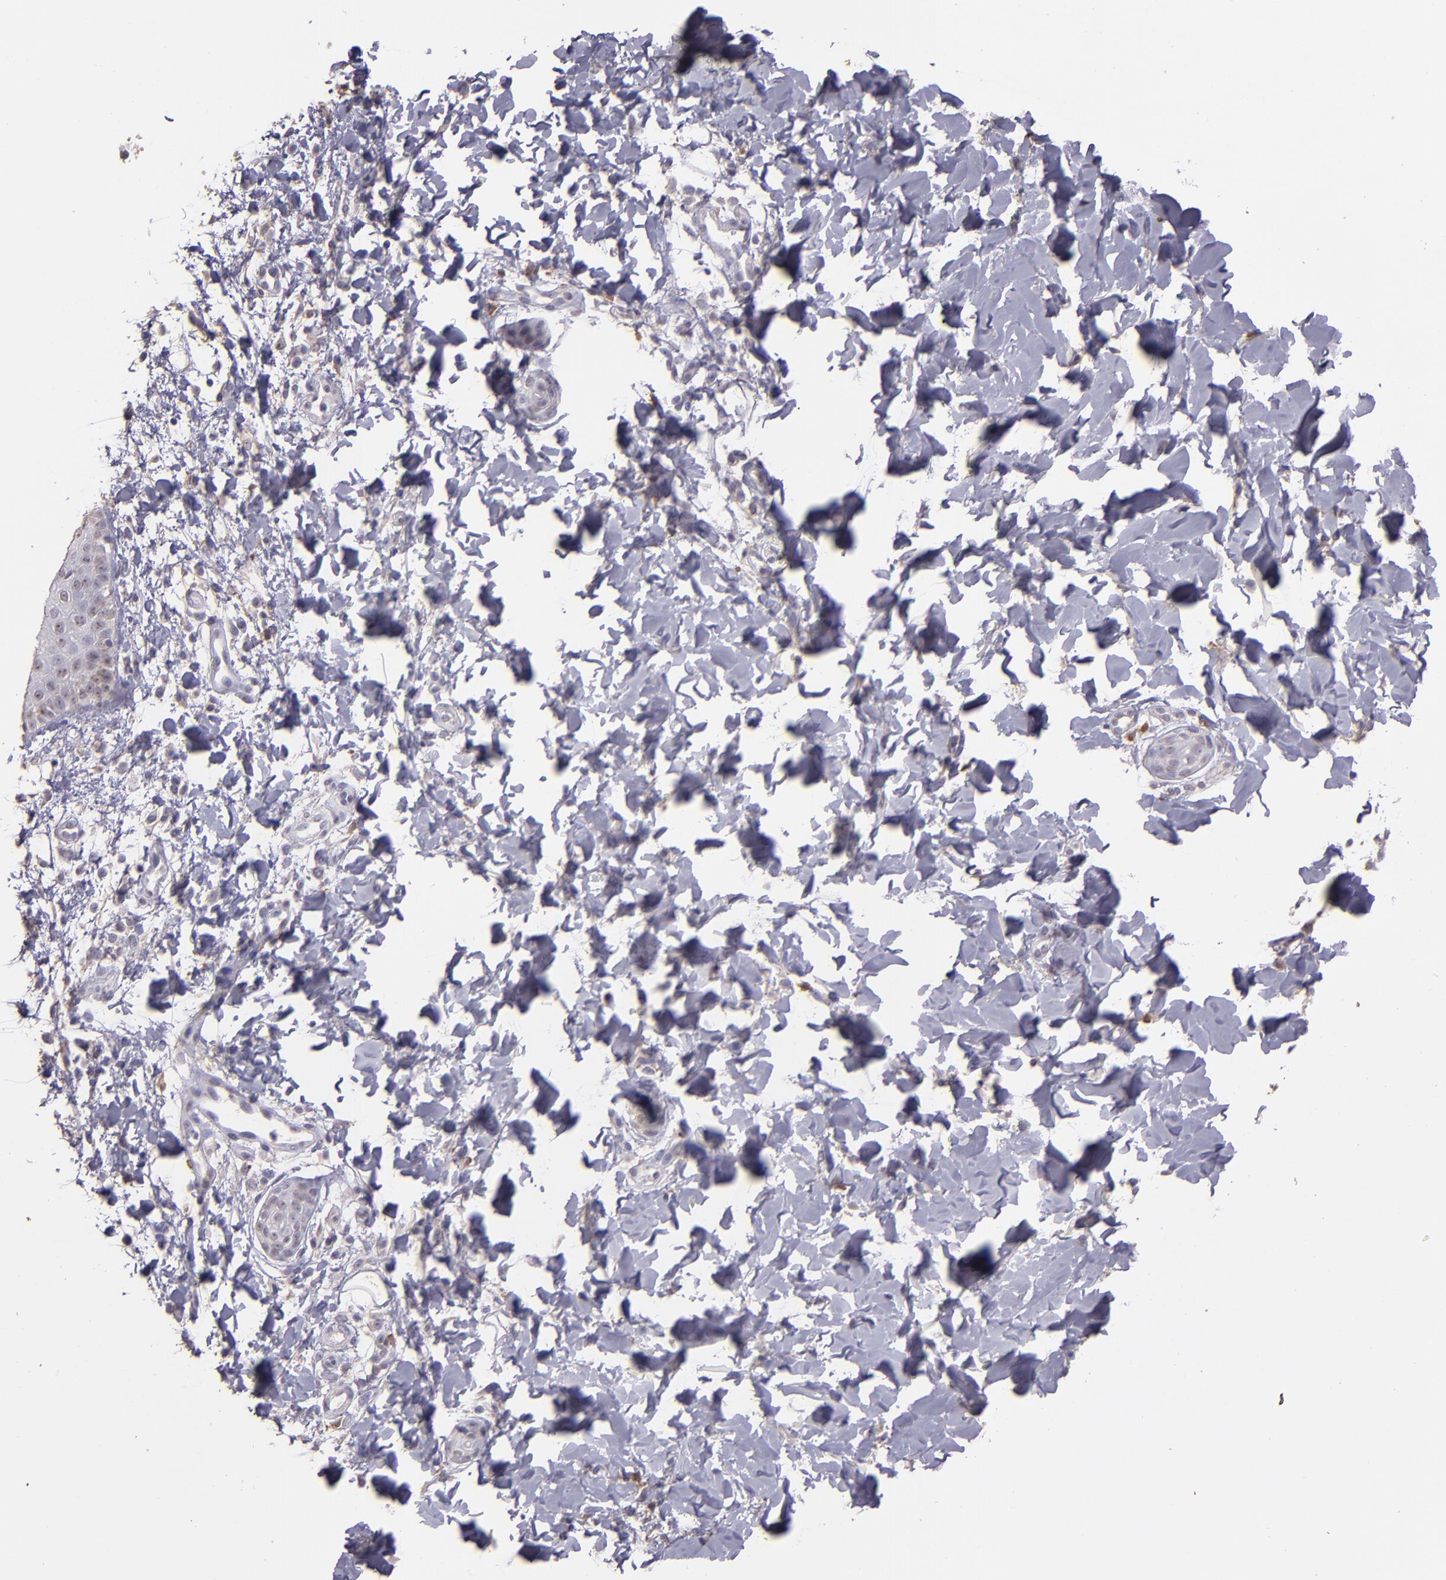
{"staining": {"intensity": "weak", "quantity": "<25%", "location": "cytoplasmic/membranous"}, "tissue": "skin", "cell_type": "Epidermal cells", "image_type": "normal", "snomed": [{"axis": "morphology", "description": "Normal tissue, NOS"}, {"axis": "morphology", "description": "Inflammation, NOS"}, {"axis": "topography", "description": "Soft tissue"}, {"axis": "topography", "description": "Anal"}], "caption": "High magnification brightfield microscopy of benign skin stained with DAB (3,3'-diaminobenzidine) (brown) and counterstained with hematoxylin (blue): epidermal cells show no significant staining. The staining was performed using DAB (3,3'-diaminobenzidine) to visualize the protein expression in brown, while the nuclei were stained in blue with hematoxylin (Magnification: 20x).", "gene": "PAPPA", "patient": {"sex": "female", "age": 15}}